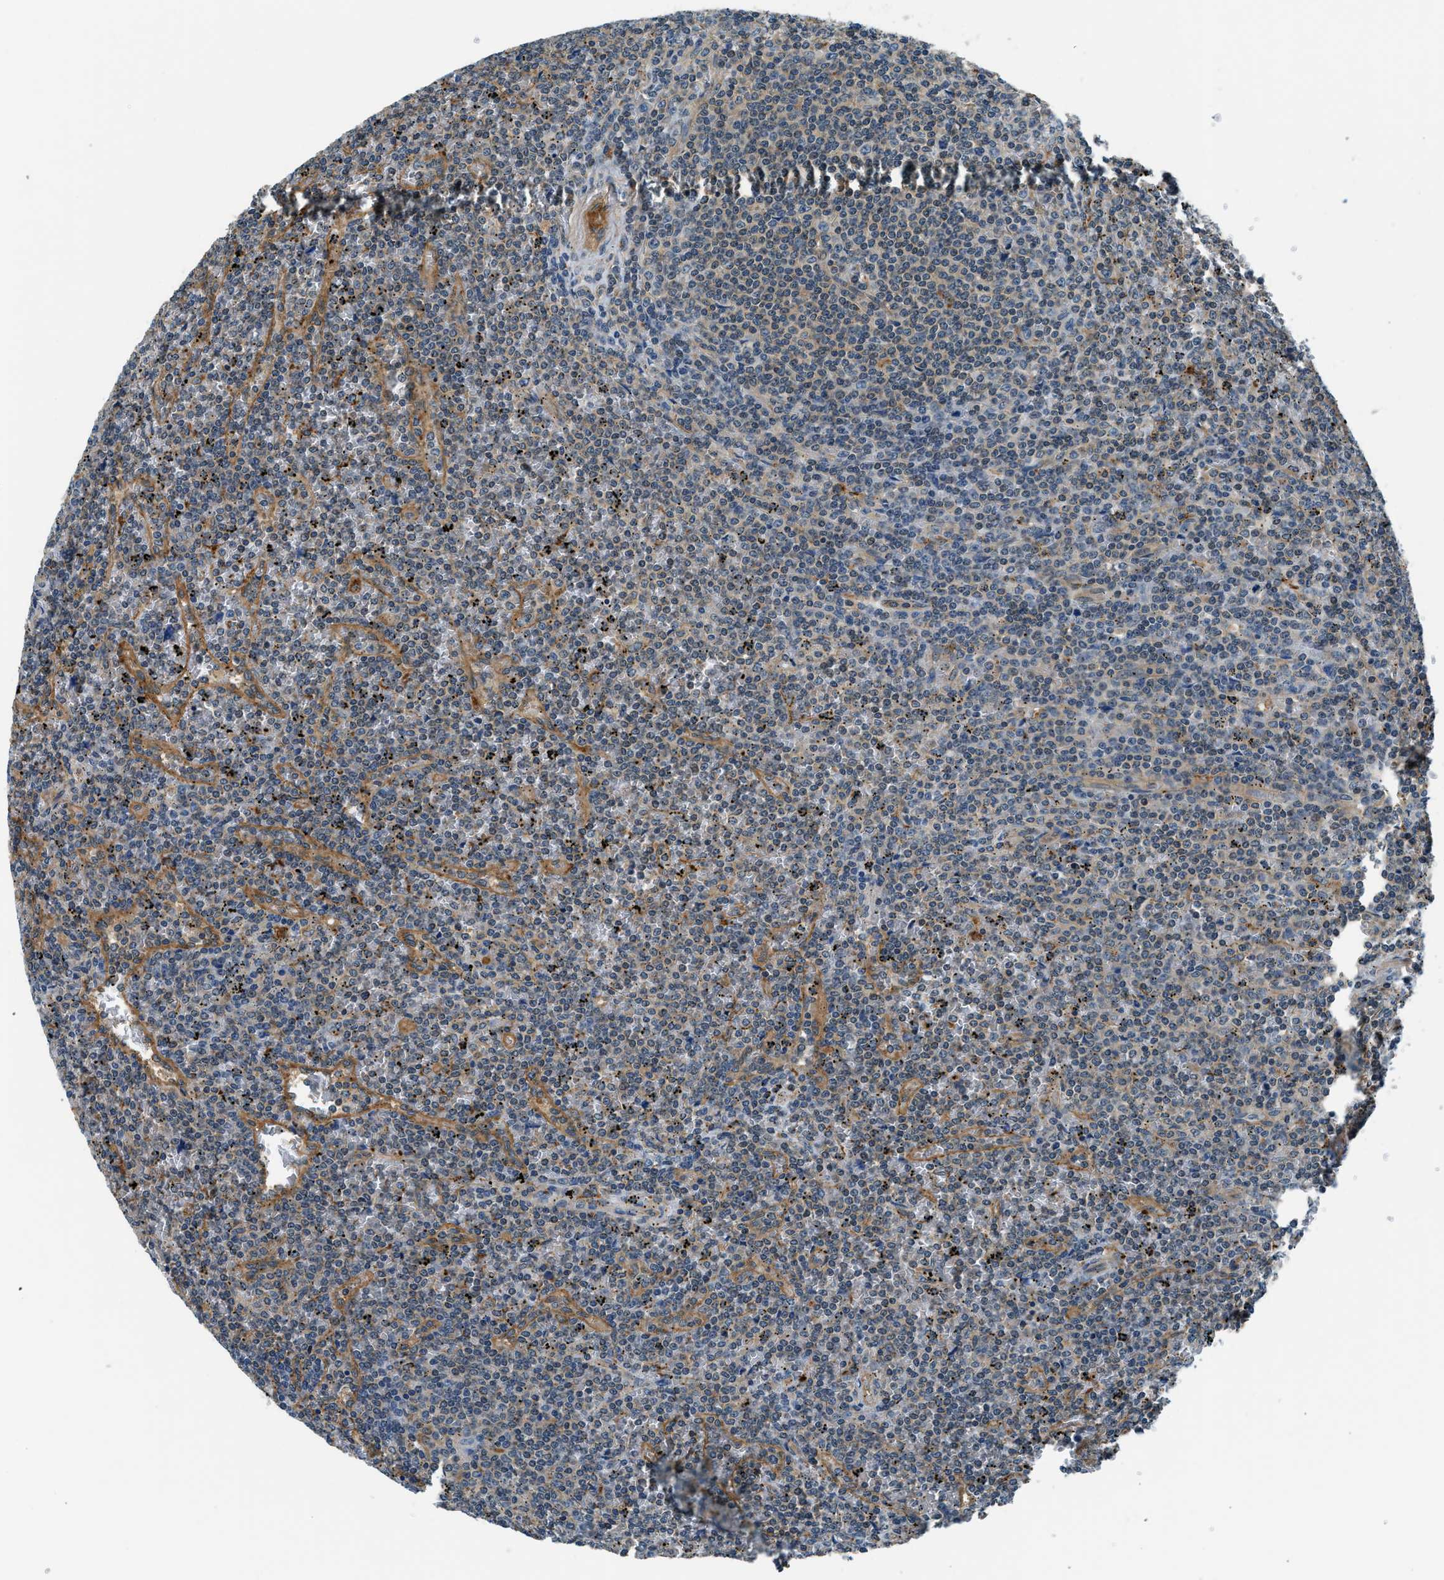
{"staining": {"intensity": "negative", "quantity": "none", "location": "none"}, "tissue": "lymphoma", "cell_type": "Tumor cells", "image_type": "cancer", "snomed": [{"axis": "morphology", "description": "Malignant lymphoma, non-Hodgkin's type, Low grade"}, {"axis": "topography", "description": "Spleen"}], "caption": "Low-grade malignant lymphoma, non-Hodgkin's type was stained to show a protein in brown. There is no significant expression in tumor cells. (Brightfield microscopy of DAB immunohistochemistry (IHC) at high magnification).", "gene": "SLC19A2", "patient": {"sex": "female", "age": 19}}